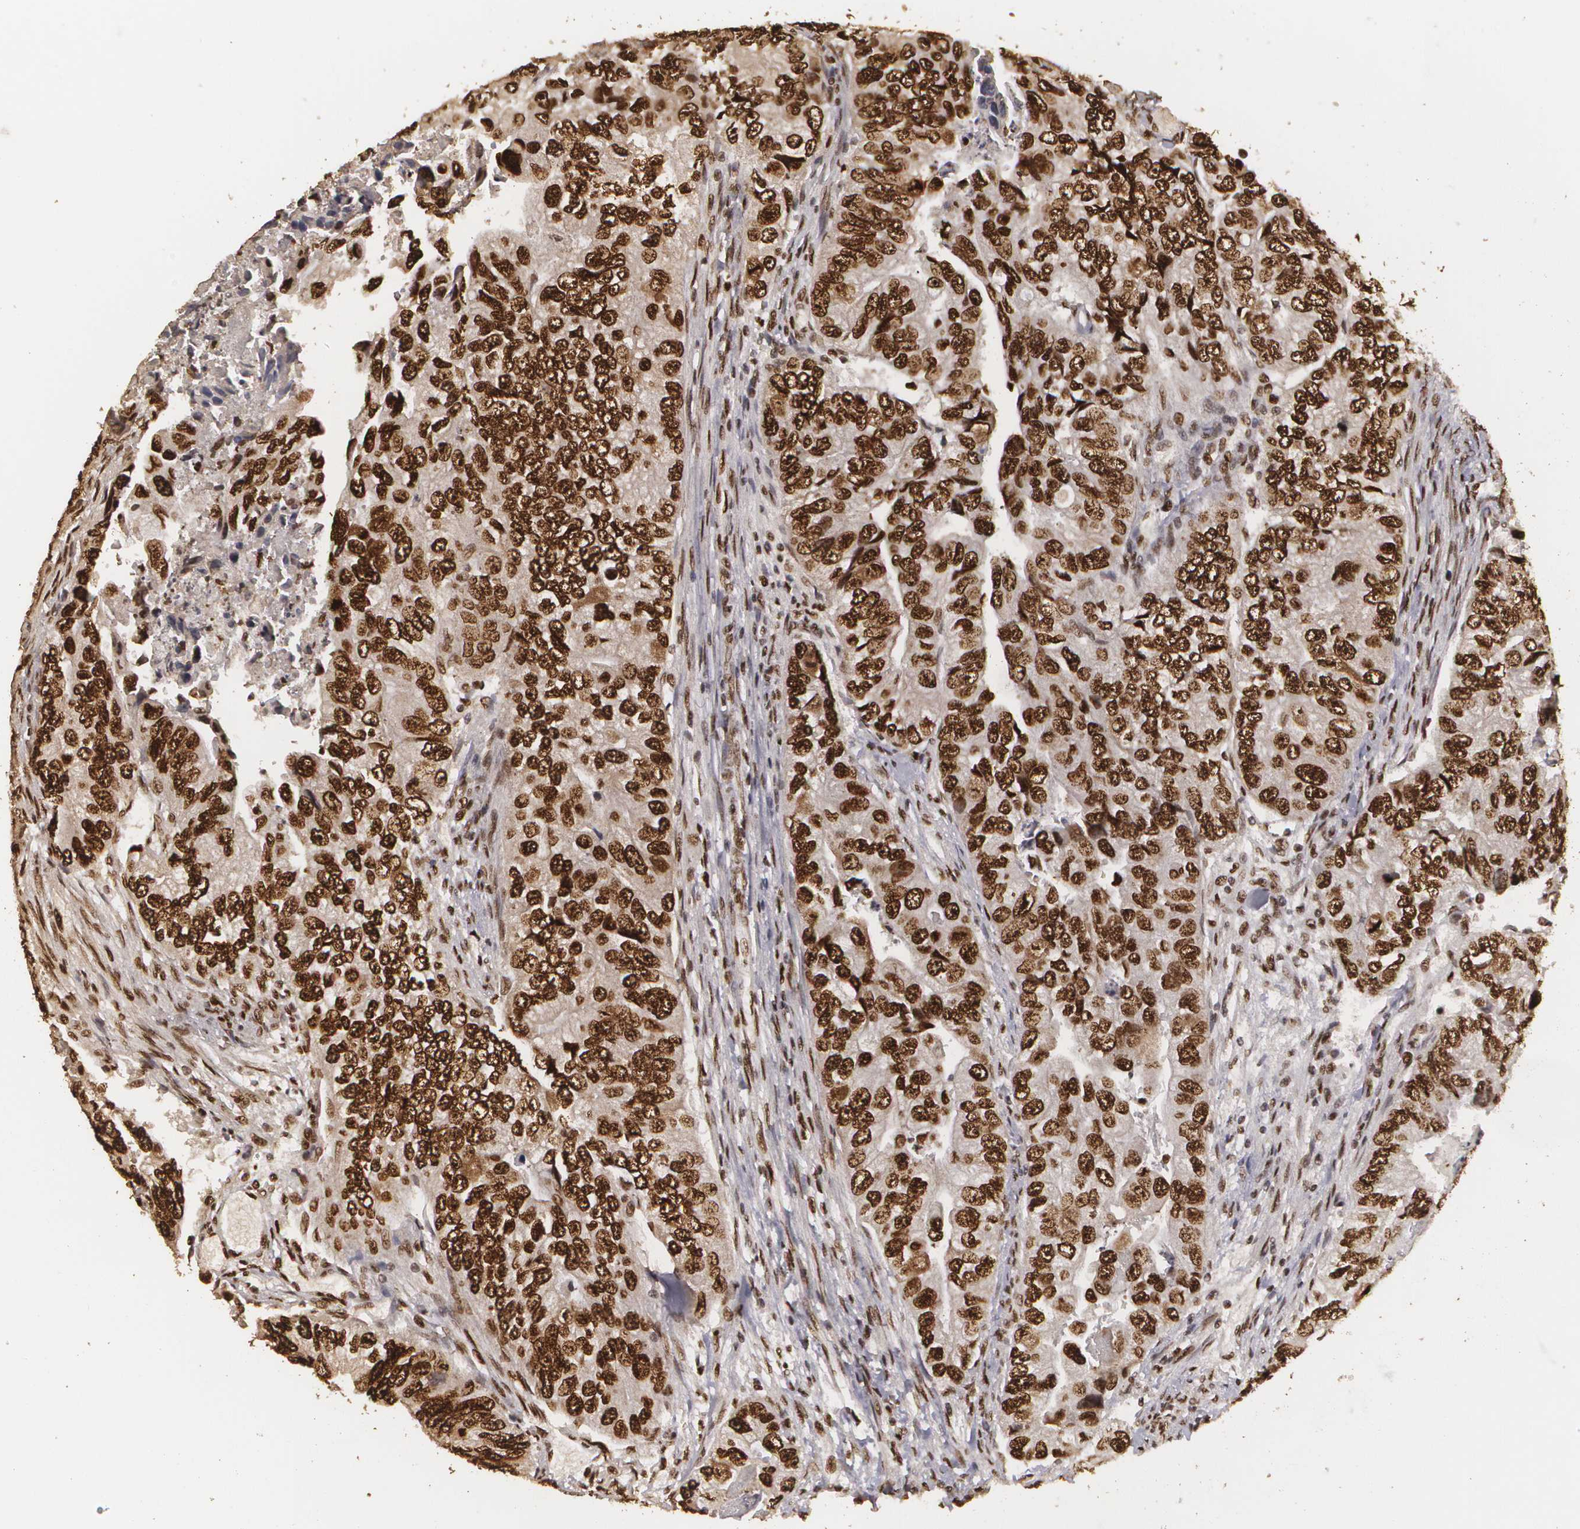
{"staining": {"intensity": "strong", "quantity": ">75%", "location": "nuclear"}, "tissue": "colorectal cancer", "cell_type": "Tumor cells", "image_type": "cancer", "snomed": [{"axis": "morphology", "description": "Adenocarcinoma, NOS"}, {"axis": "topography", "description": "Colon"}], "caption": "Colorectal cancer stained with DAB (3,3'-diaminobenzidine) immunohistochemistry exhibits high levels of strong nuclear staining in about >75% of tumor cells.", "gene": "RCOR1", "patient": {"sex": "female", "age": 11}}